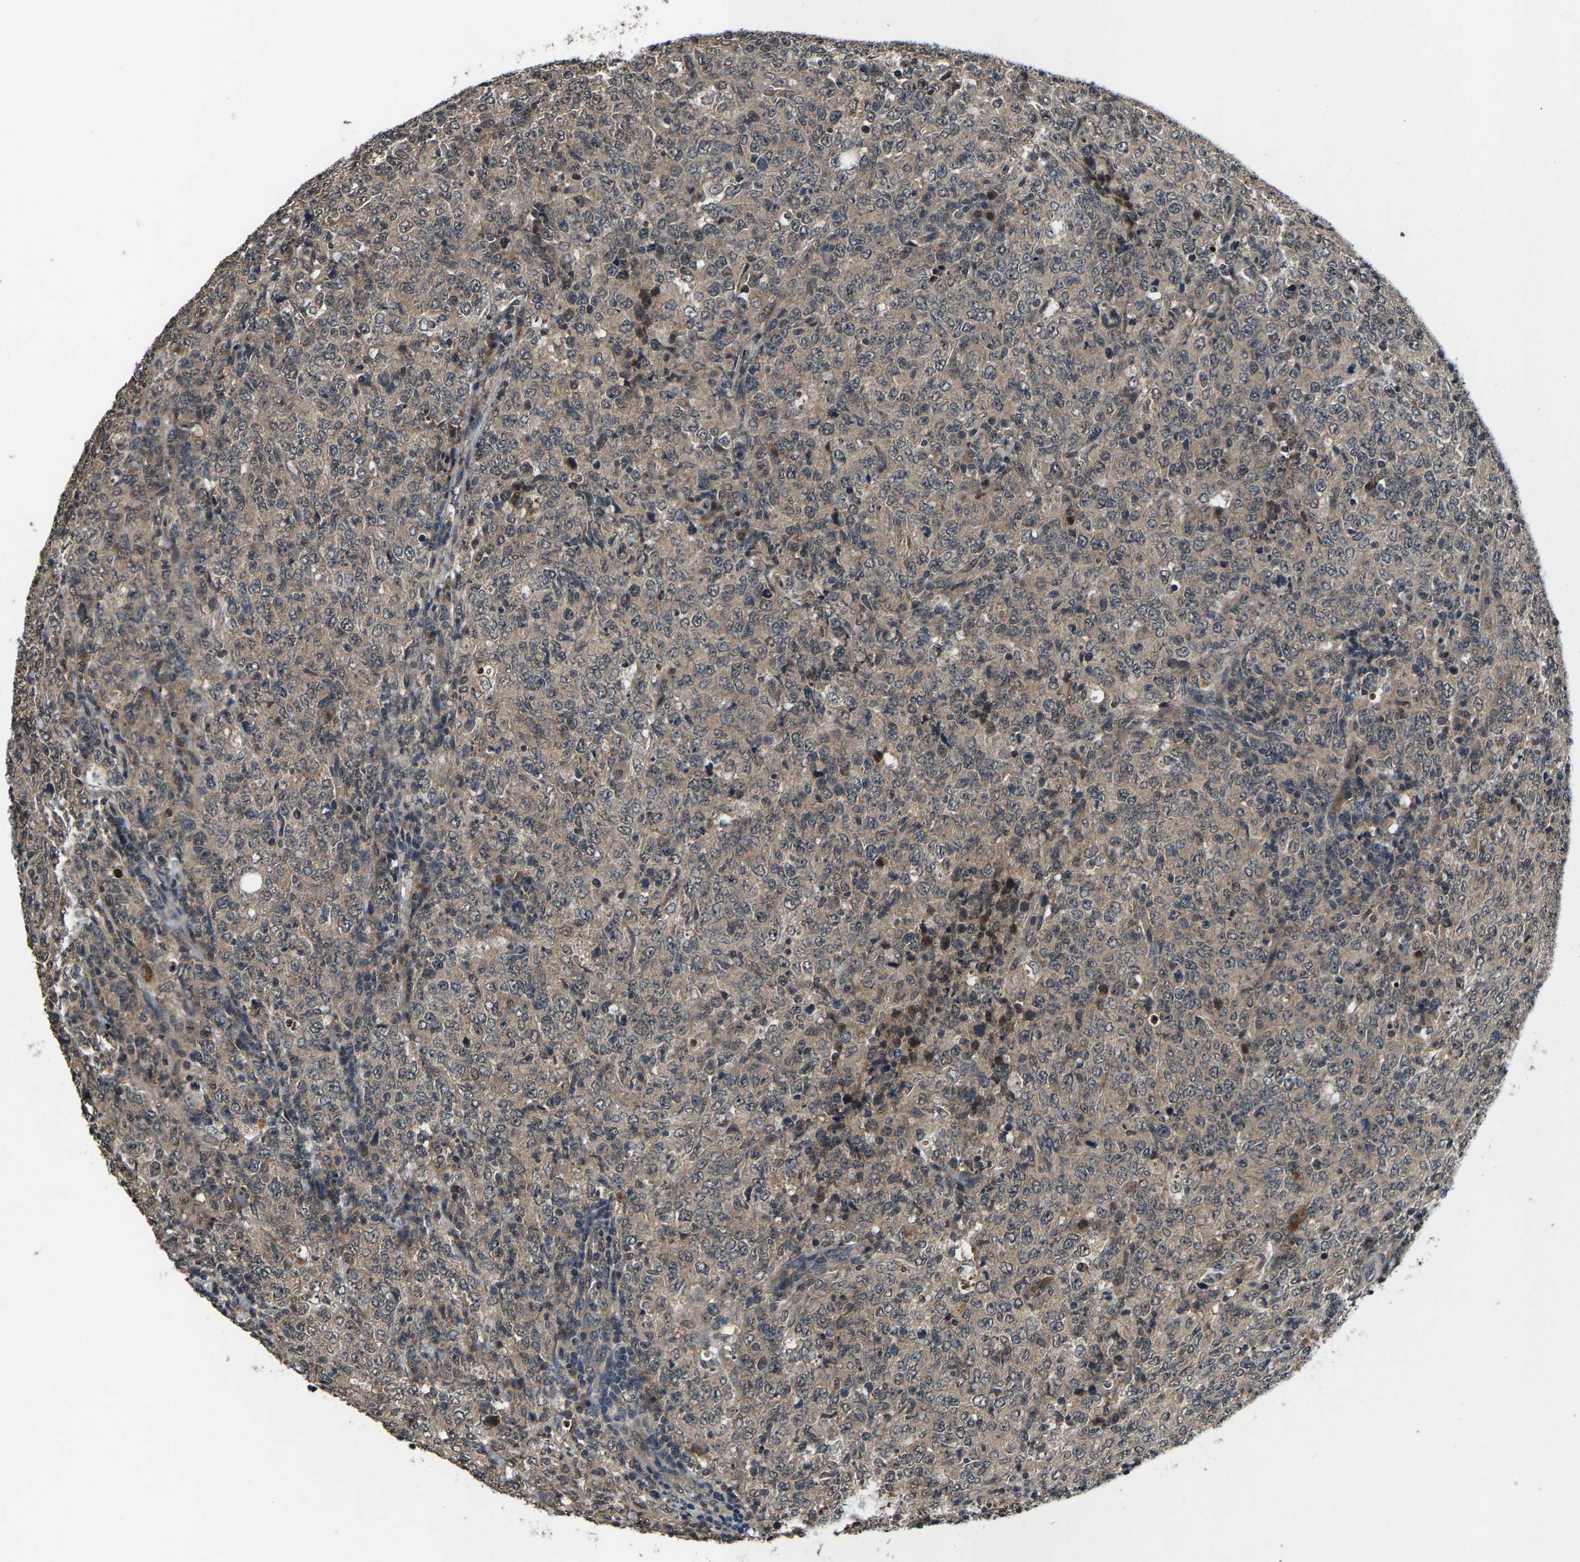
{"staining": {"intensity": "weak", "quantity": ">75%", "location": "cytoplasmic/membranous"}, "tissue": "lymphoma", "cell_type": "Tumor cells", "image_type": "cancer", "snomed": [{"axis": "morphology", "description": "Malignant lymphoma, non-Hodgkin's type, High grade"}, {"axis": "topography", "description": "Tonsil"}], "caption": "Weak cytoplasmic/membranous positivity for a protein is seen in about >75% of tumor cells of high-grade malignant lymphoma, non-Hodgkin's type using IHC.", "gene": "HUWE1", "patient": {"sex": "female", "age": 36}}